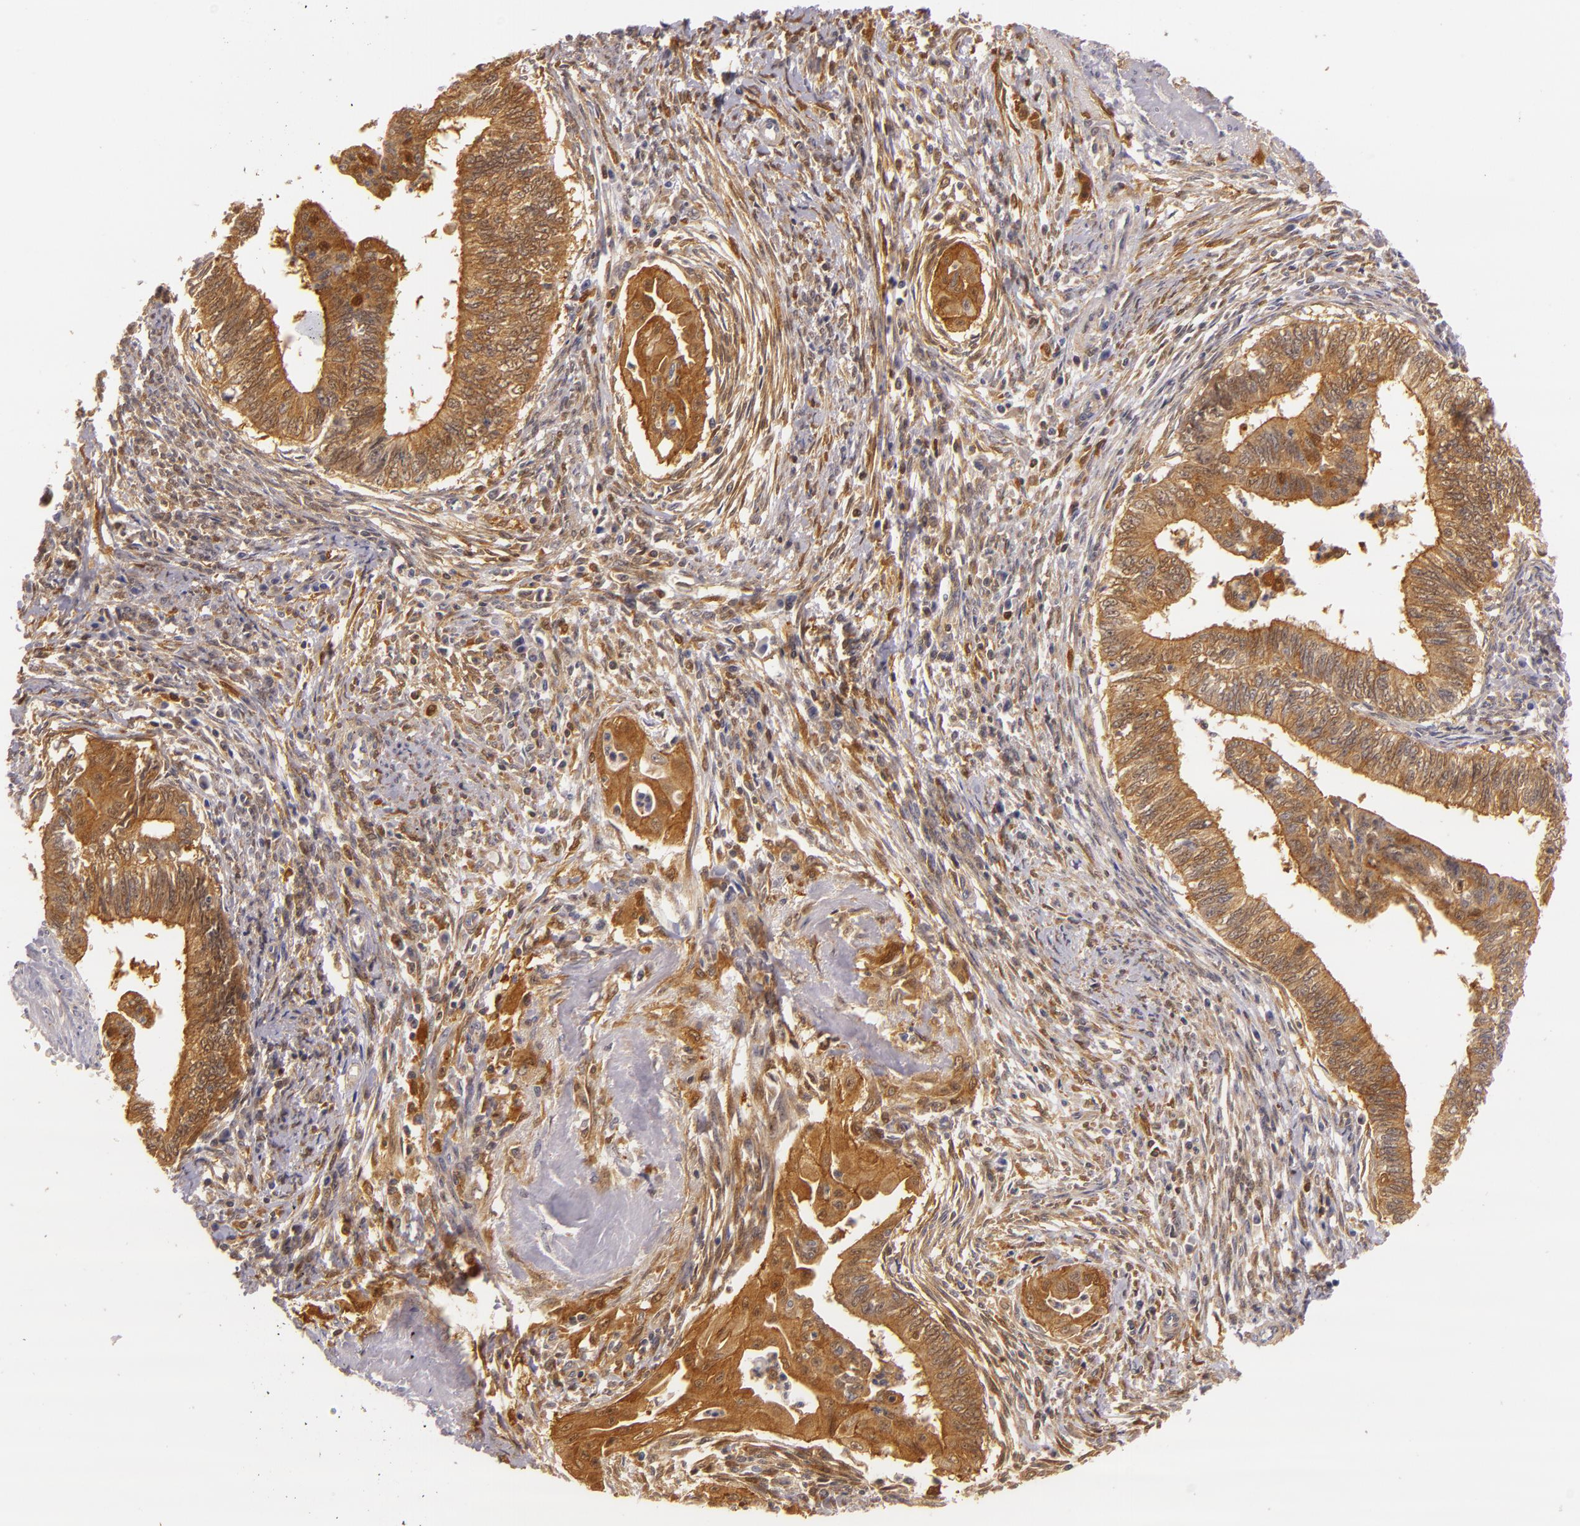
{"staining": {"intensity": "strong", "quantity": ">75%", "location": "nuclear"}, "tissue": "endometrial cancer", "cell_type": "Tumor cells", "image_type": "cancer", "snomed": [{"axis": "morphology", "description": "Adenocarcinoma, NOS"}, {"axis": "topography", "description": "Endometrium"}], "caption": "A histopathology image of human adenocarcinoma (endometrial) stained for a protein displays strong nuclear brown staining in tumor cells. Immunohistochemistry stains the protein in brown and the nuclei are stained blue.", "gene": "TOM1", "patient": {"sex": "female", "age": 66}}